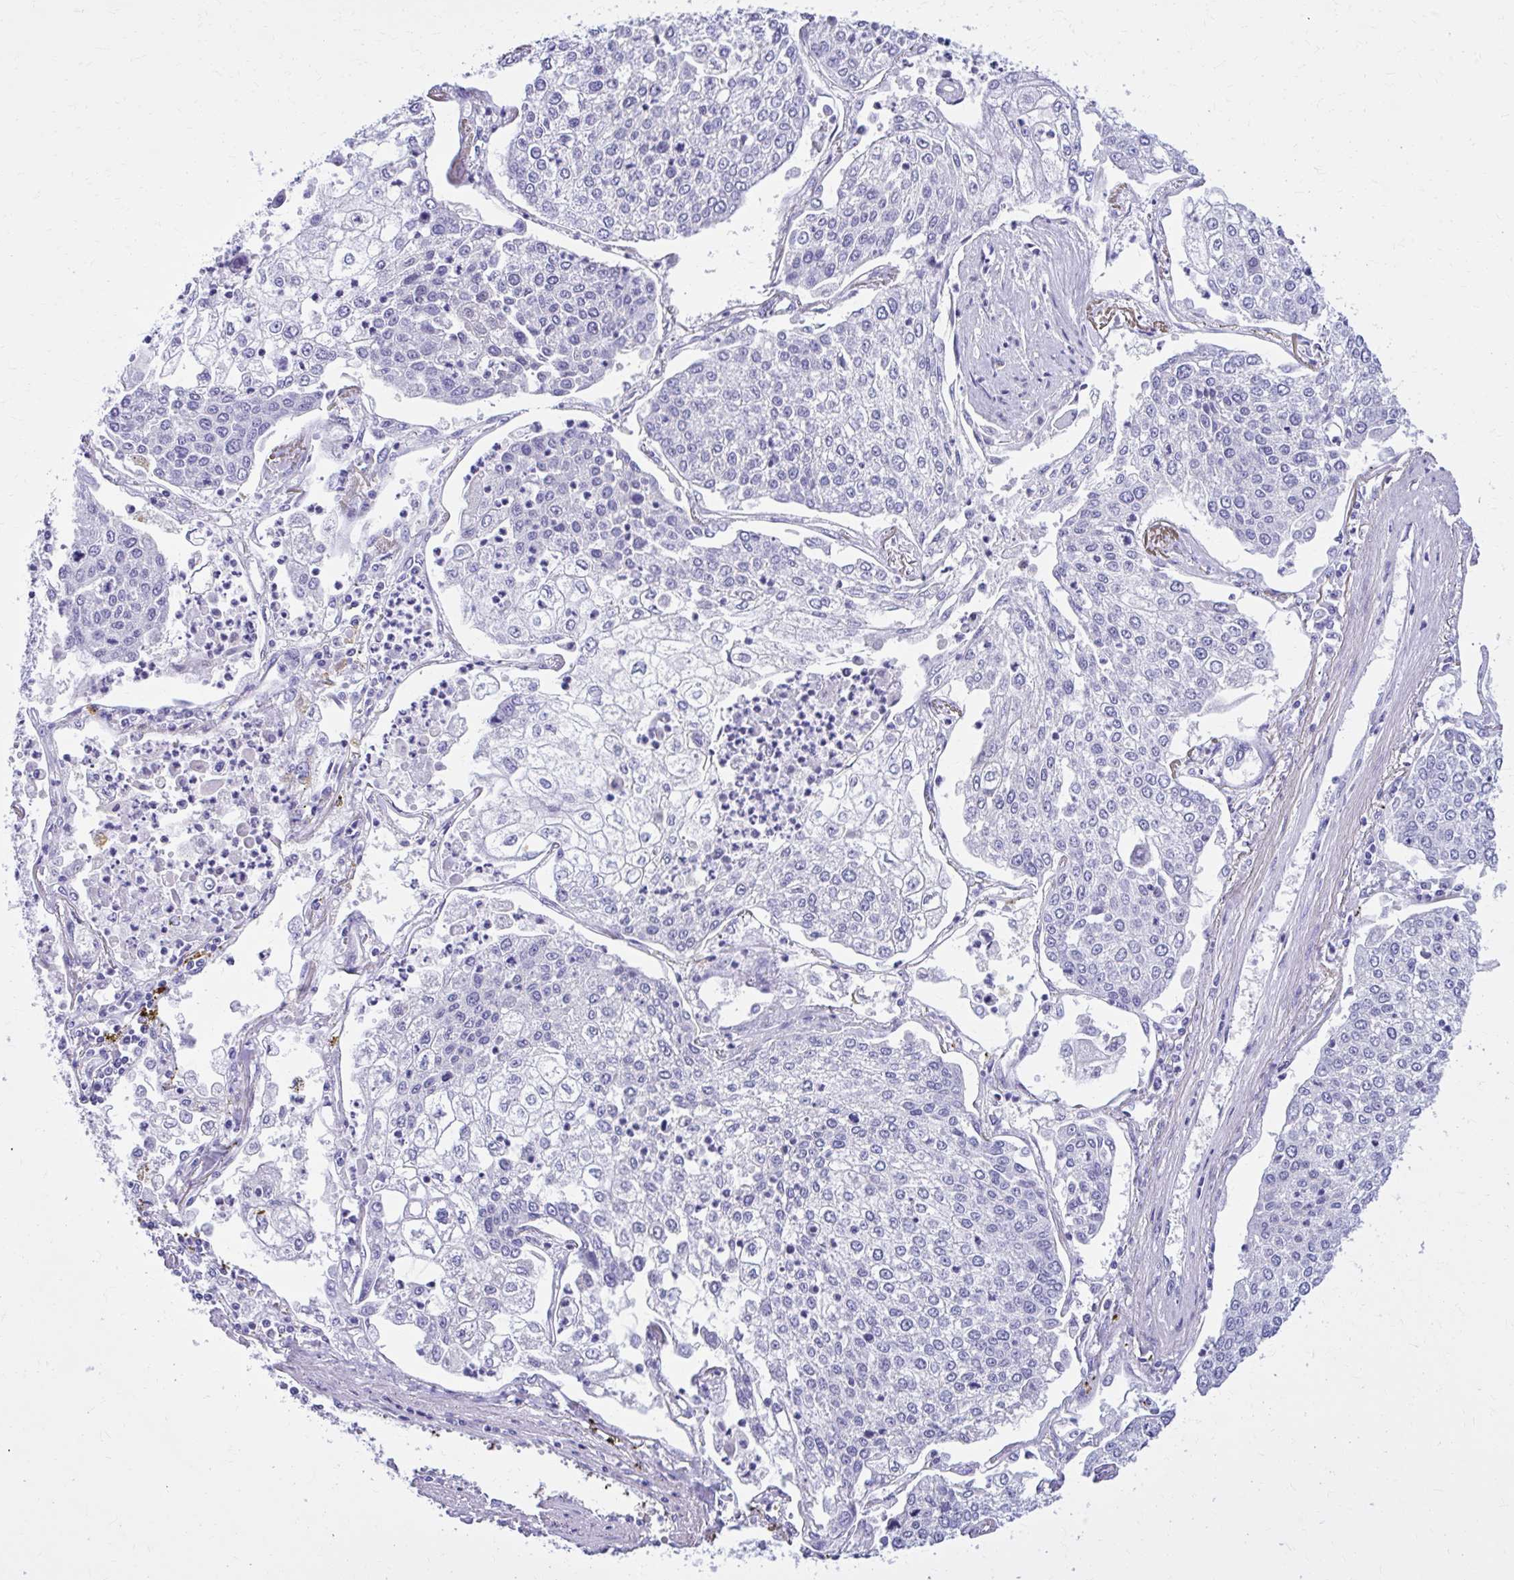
{"staining": {"intensity": "negative", "quantity": "none", "location": "none"}, "tissue": "lung cancer", "cell_type": "Tumor cells", "image_type": "cancer", "snomed": [{"axis": "morphology", "description": "Squamous cell carcinoma, NOS"}, {"axis": "topography", "description": "Lung"}], "caption": "Tumor cells show no significant staining in lung squamous cell carcinoma. (Stains: DAB (3,3'-diaminobenzidine) immunohistochemistry with hematoxylin counter stain, Microscopy: brightfield microscopy at high magnification).", "gene": "RASL11B", "patient": {"sex": "male", "age": 74}}